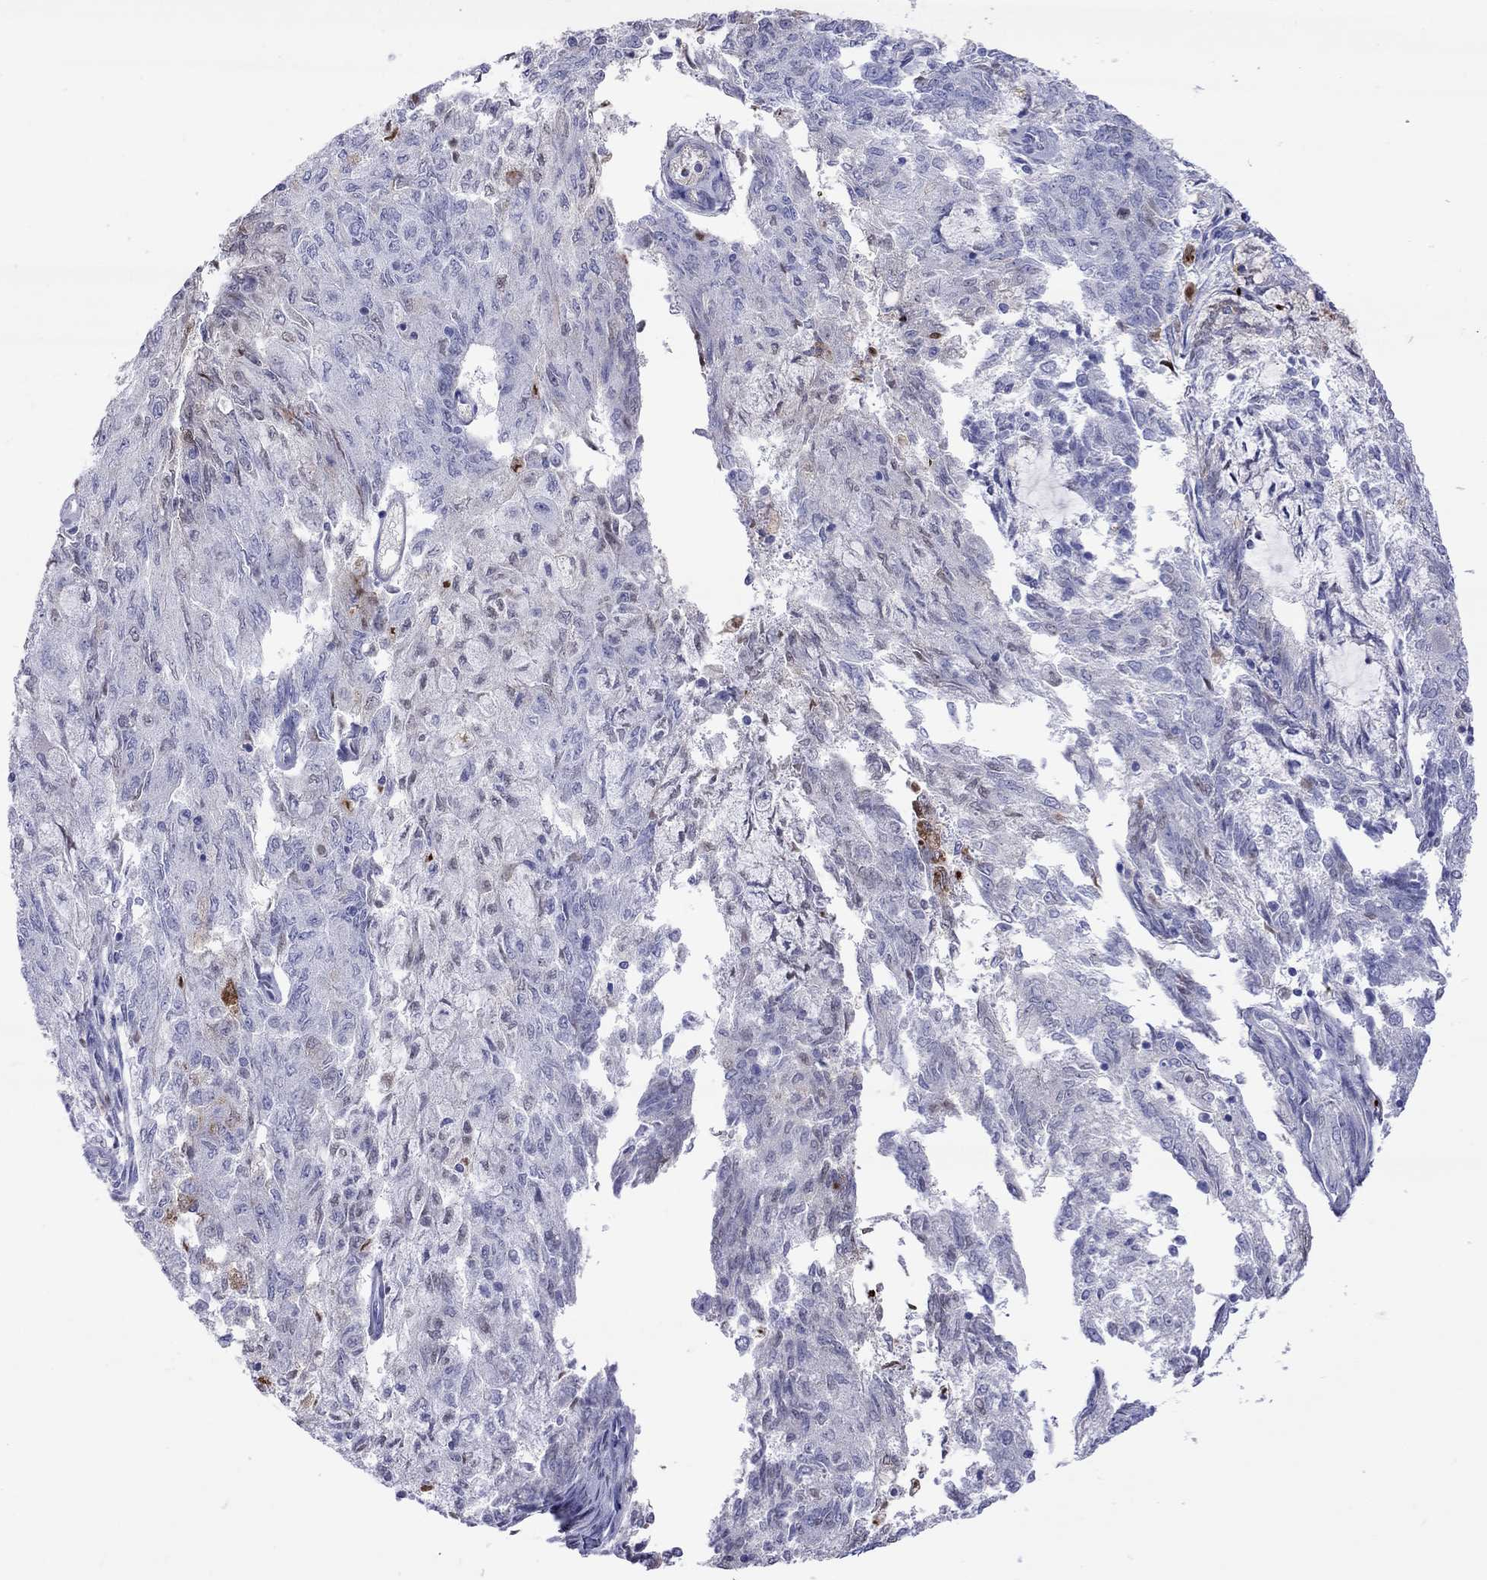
{"staining": {"intensity": "negative", "quantity": "none", "location": "none"}, "tissue": "endometrial cancer", "cell_type": "Tumor cells", "image_type": "cancer", "snomed": [{"axis": "morphology", "description": "Adenocarcinoma, NOS"}, {"axis": "topography", "description": "Endometrium"}], "caption": "A photomicrograph of endometrial cancer stained for a protein displays no brown staining in tumor cells.", "gene": "SERPINA3", "patient": {"sex": "female", "age": 82}}